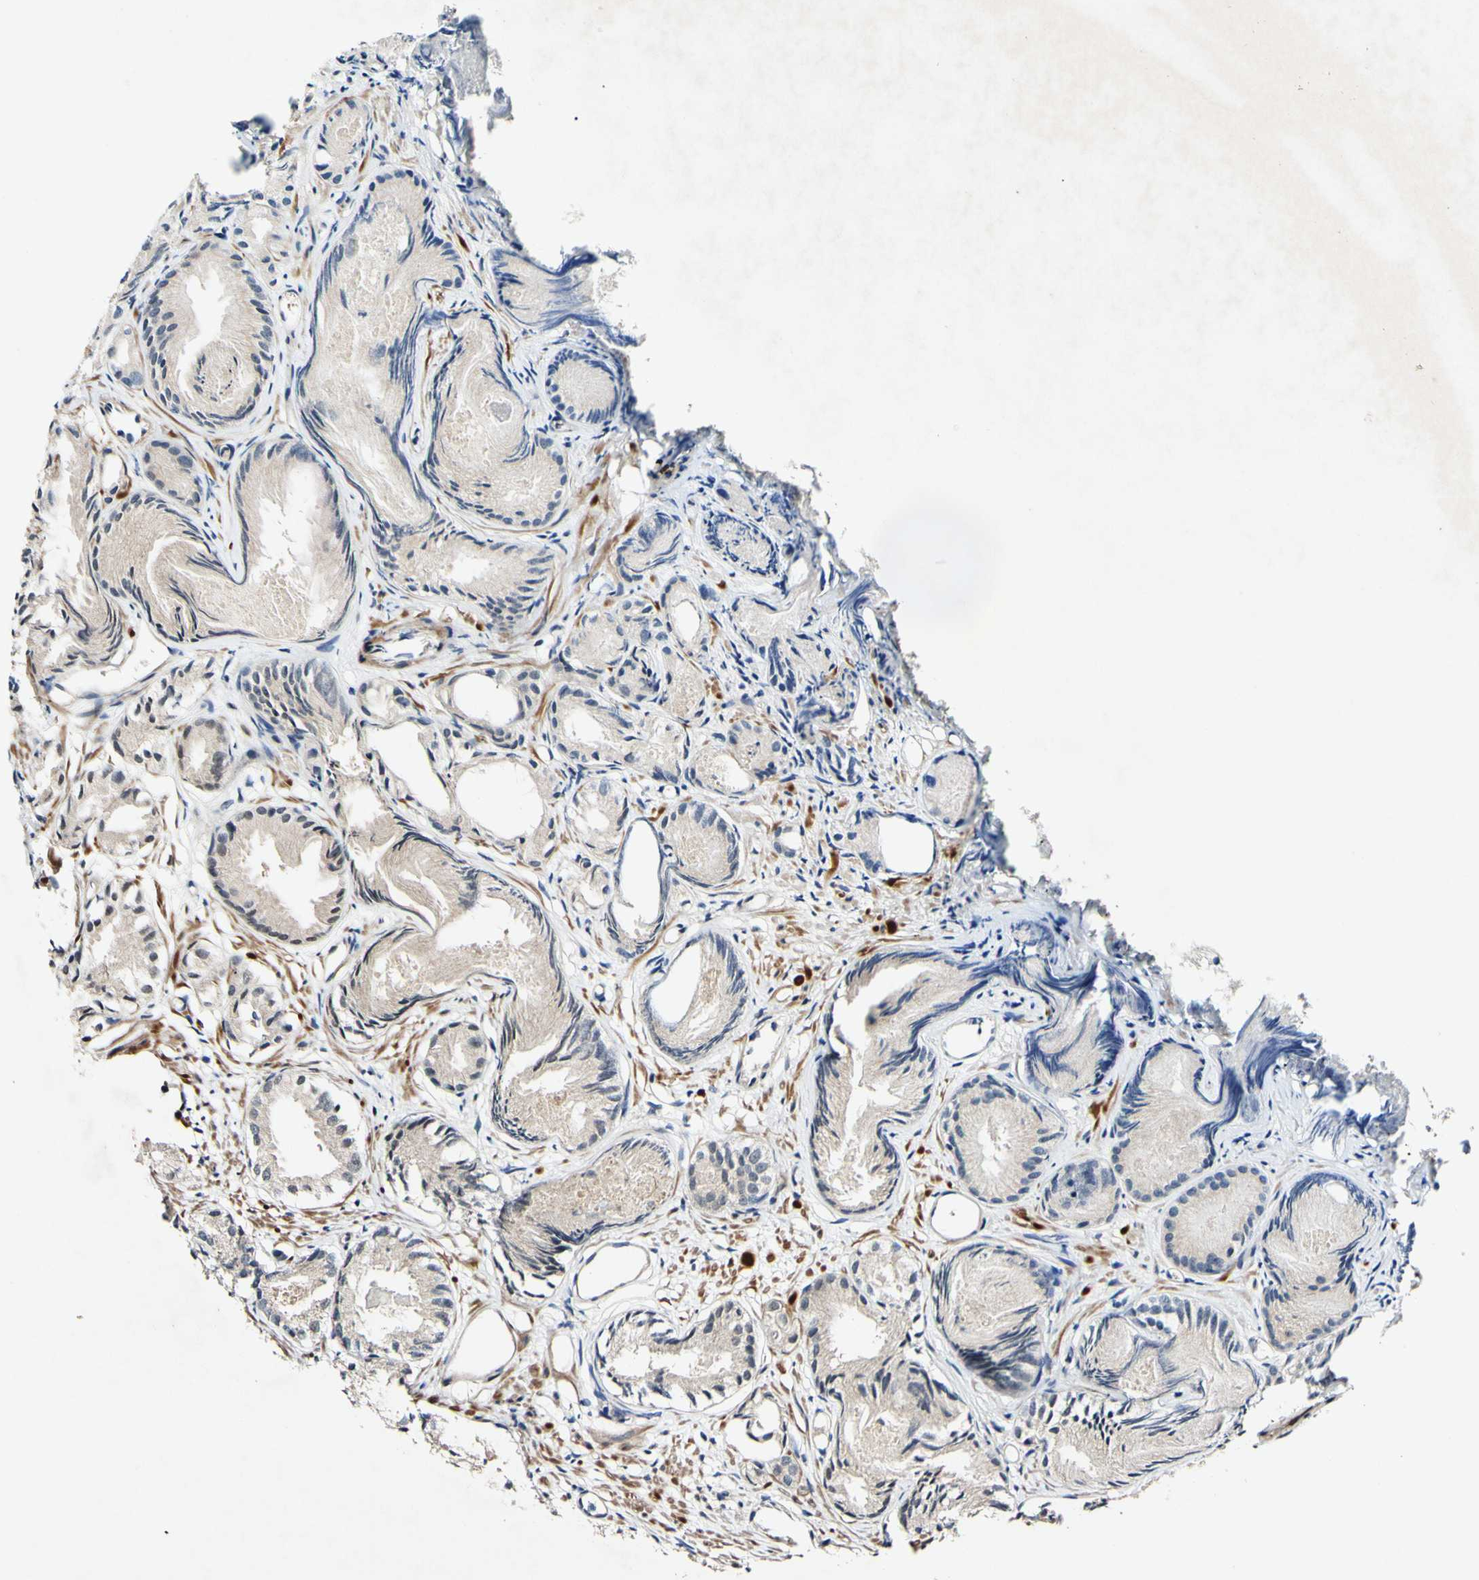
{"staining": {"intensity": "weak", "quantity": ">75%", "location": "cytoplasmic/membranous"}, "tissue": "prostate cancer", "cell_type": "Tumor cells", "image_type": "cancer", "snomed": [{"axis": "morphology", "description": "Adenocarcinoma, Low grade"}, {"axis": "topography", "description": "Prostate"}], "caption": "Prostate adenocarcinoma (low-grade) tissue displays weak cytoplasmic/membranous positivity in about >75% of tumor cells The protein of interest is shown in brown color, while the nuclei are stained blue.", "gene": "CSNK1E", "patient": {"sex": "male", "age": 72}}